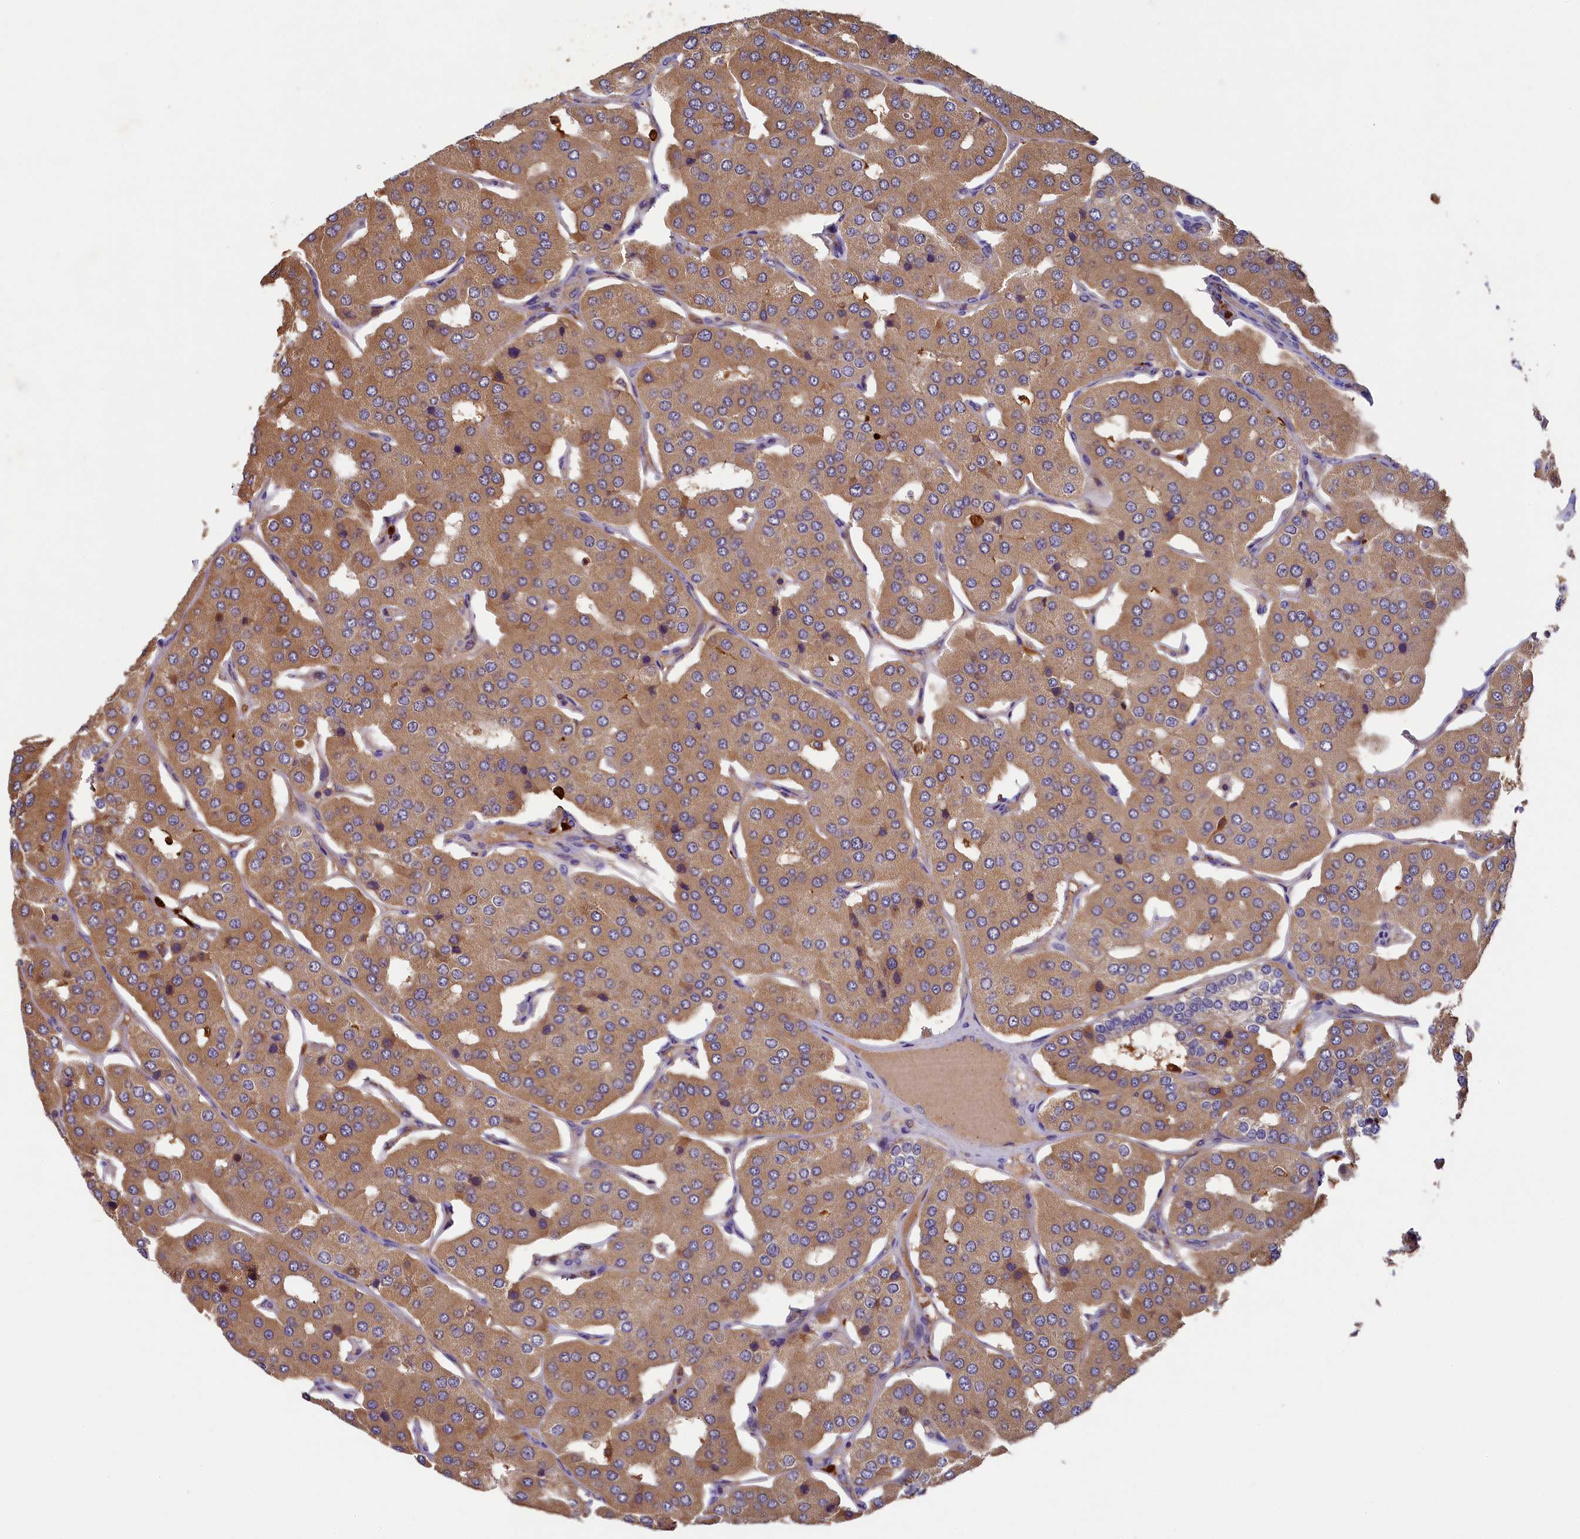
{"staining": {"intensity": "moderate", "quantity": ">75%", "location": "cytoplasmic/membranous"}, "tissue": "parathyroid gland", "cell_type": "Glandular cells", "image_type": "normal", "snomed": [{"axis": "morphology", "description": "Normal tissue, NOS"}, {"axis": "morphology", "description": "Adenoma, NOS"}, {"axis": "topography", "description": "Parathyroid gland"}], "caption": "Glandular cells reveal medium levels of moderate cytoplasmic/membranous positivity in approximately >75% of cells in unremarkable parathyroid gland. The staining was performed using DAB, with brown indicating positive protein expression. Nuclei are stained blue with hematoxylin.", "gene": "SEC31B", "patient": {"sex": "female", "age": 86}}